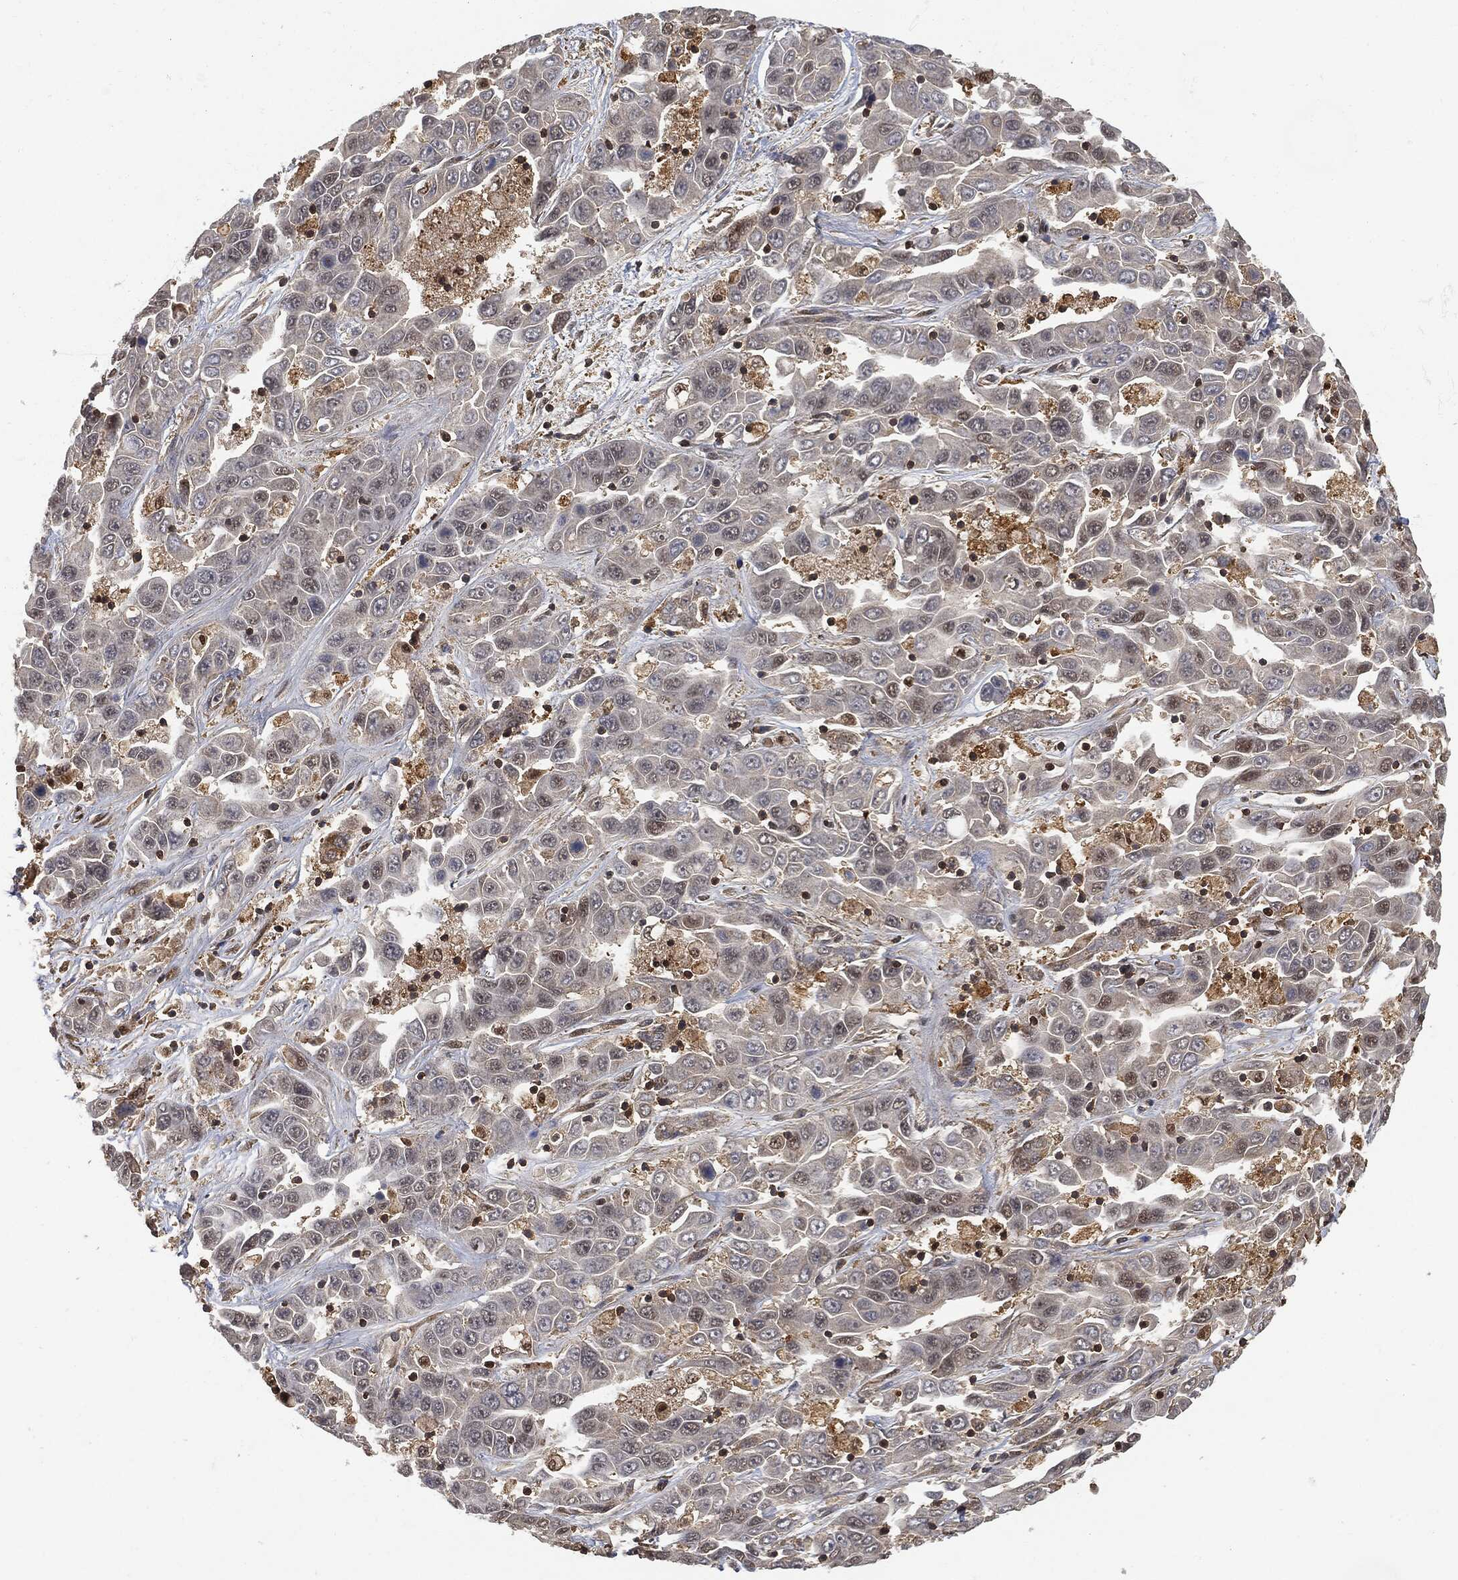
{"staining": {"intensity": "negative", "quantity": "none", "location": "none"}, "tissue": "liver cancer", "cell_type": "Tumor cells", "image_type": "cancer", "snomed": [{"axis": "morphology", "description": "Cholangiocarcinoma"}, {"axis": "topography", "description": "Liver"}], "caption": "A photomicrograph of human cholangiocarcinoma (liver) is negative for staining in tumor cells. (DAB (3,3'-diaminobenzidine) immunohistochemistry with hematoxylin counter stain).", "gene": "PSMB10", "patient": {"sex": "female", "age": 52}}